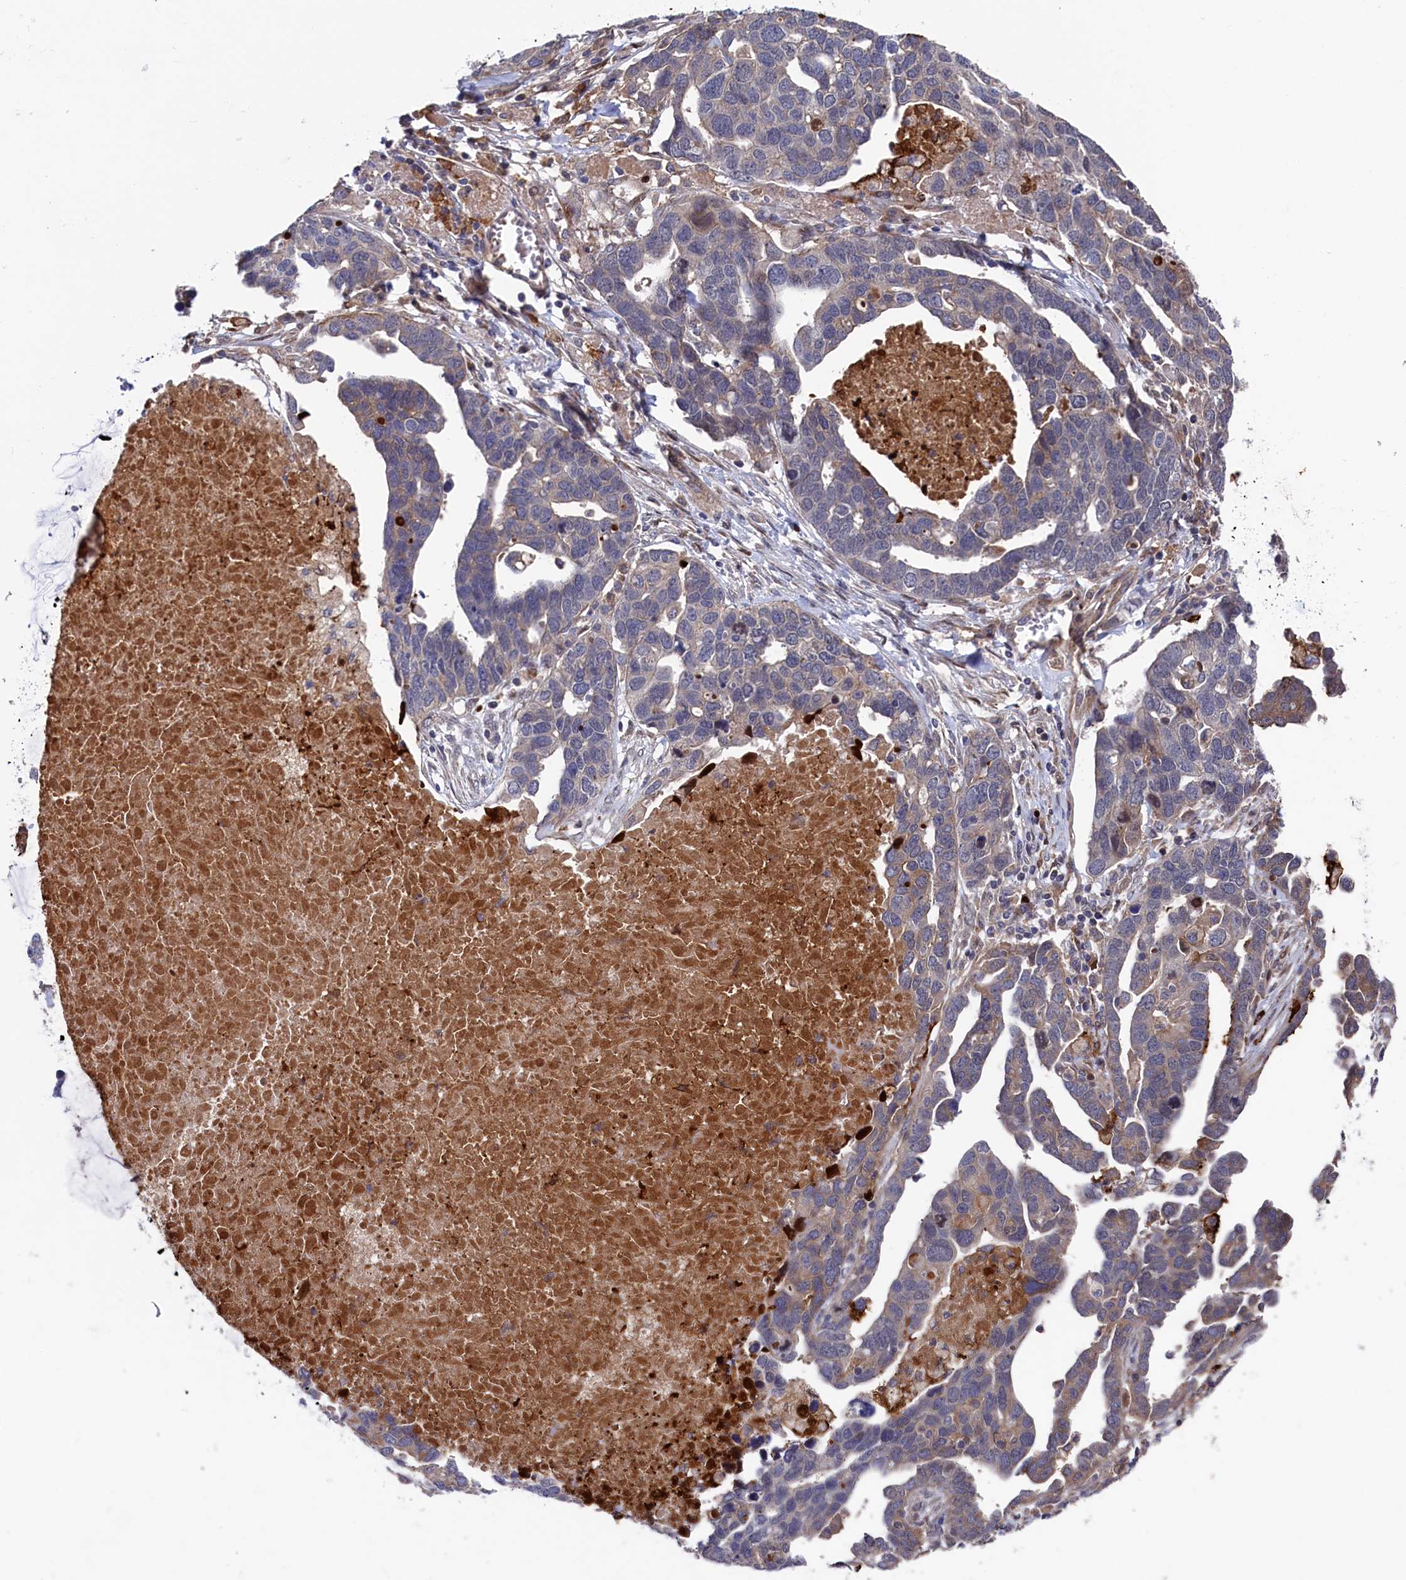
{"staining": {"intensity": "weak", "quantity": "25%-75%", "location": "cytoplasmic/membranous"}, "tissue": "ovarian cancer", "cell_type": "Tumor cells", "image_type": "cancer", "snomed": [{"axis": "morphology", "description": "Cystadenocarcinoma, serous, NOS"}, {"axis": "topography", "description": "Ovary"}], "caption": "High-power microscopy captured an immunohistochemistry histopathology image of ovarian cancer, revealing weak cytoplasmic/membranous expression in about 25%-75% of tumor cells.", "gene": "ZNF891", "patient": {"sex": "female", "age": 54}}